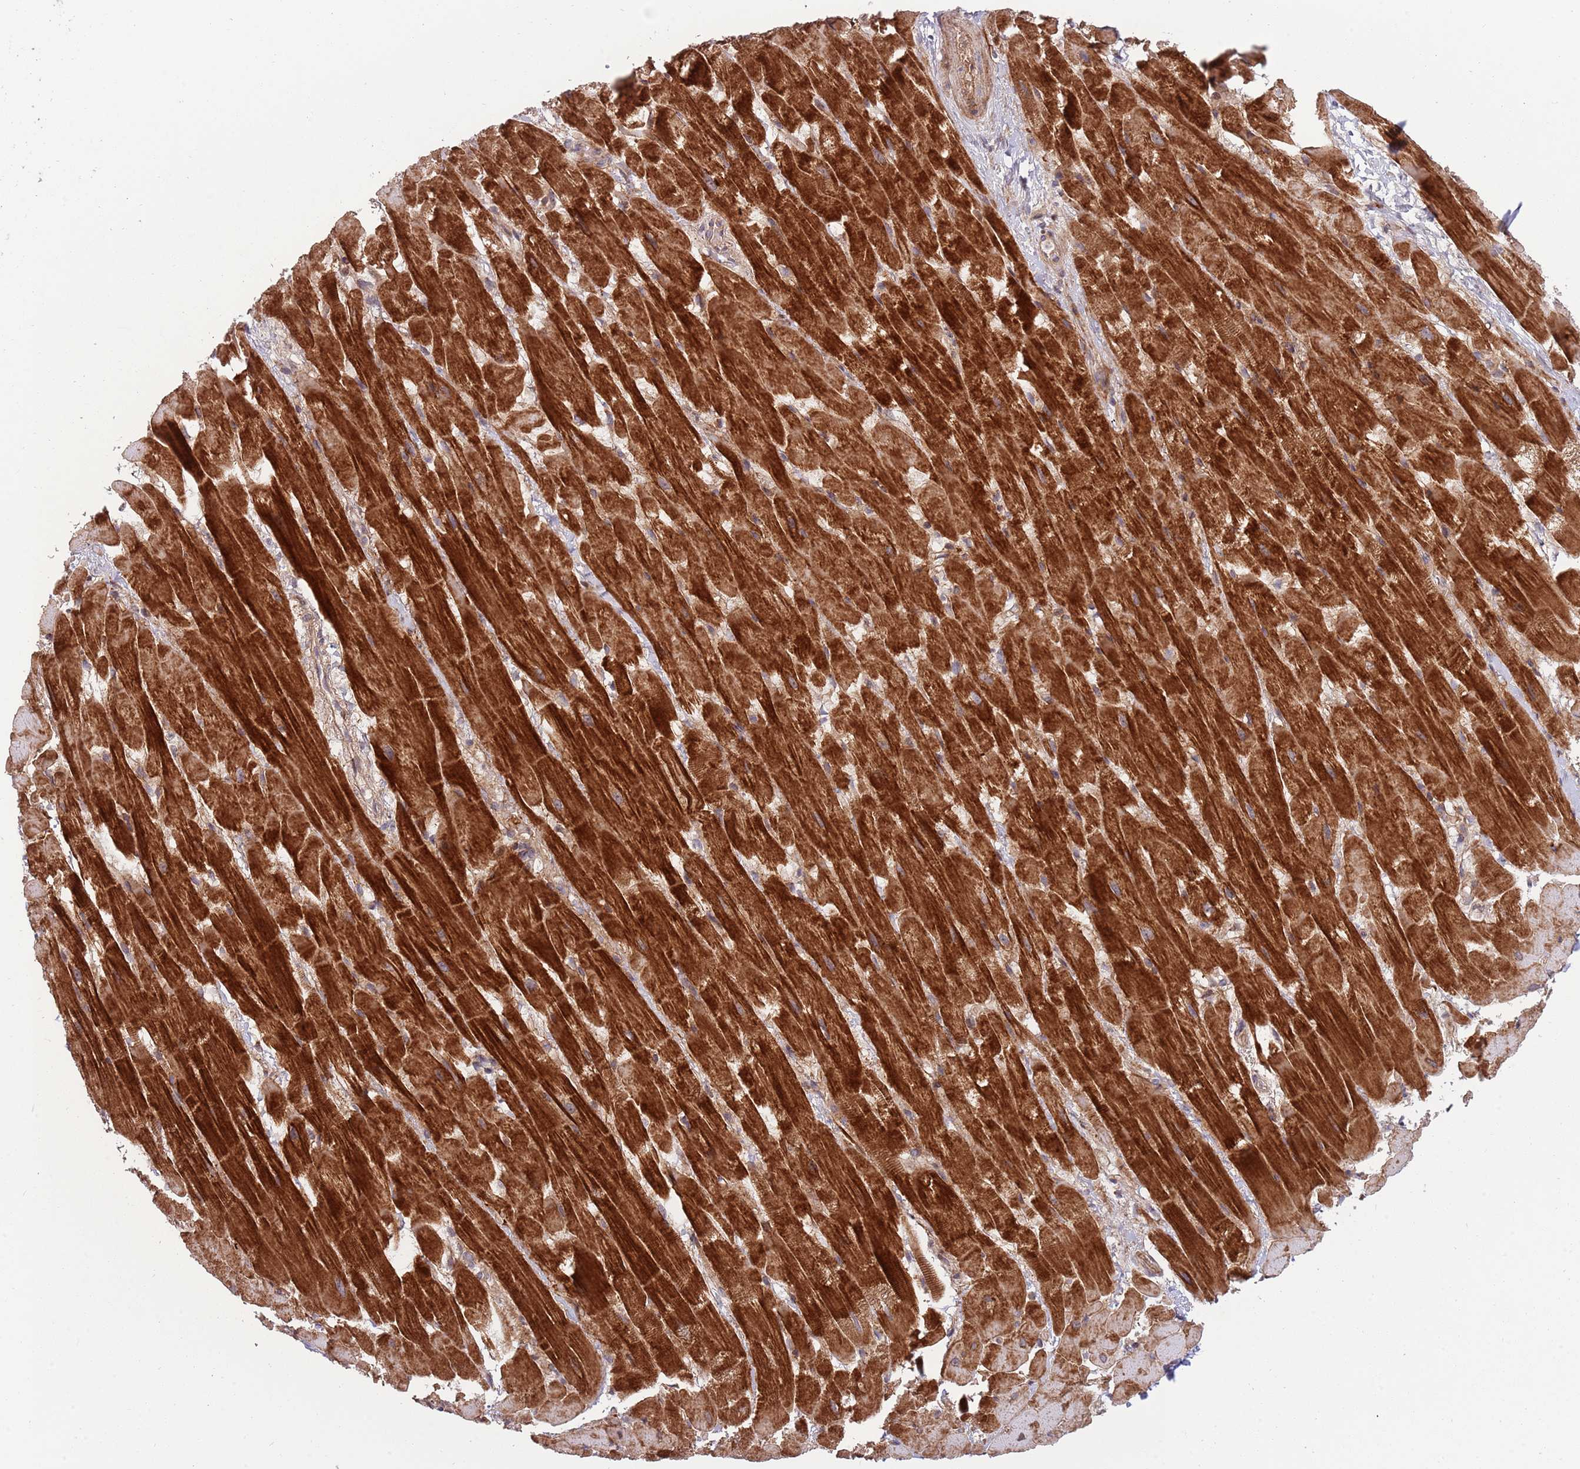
{"staining": {"intensity": "strong", "quantity": ">75%", "location": "cytoplasmic/membranous"}, "tissue": "heart muscle", "cell_type": "Cardiomyocytes", "image_type": "normal", "snomed": [{"axis": "morphology", "description": "Normal tissue, NOS"}, {"axis": "topography", "description": "Heart"}], "caption": "The image shows staining of normal heart muscle, revealing strong cytoplasmic/membranous protein staining (brown color) within cardiomyocytes.", "gene": "NT5DC4", "patient": {"sex": "male", "age": 37}}